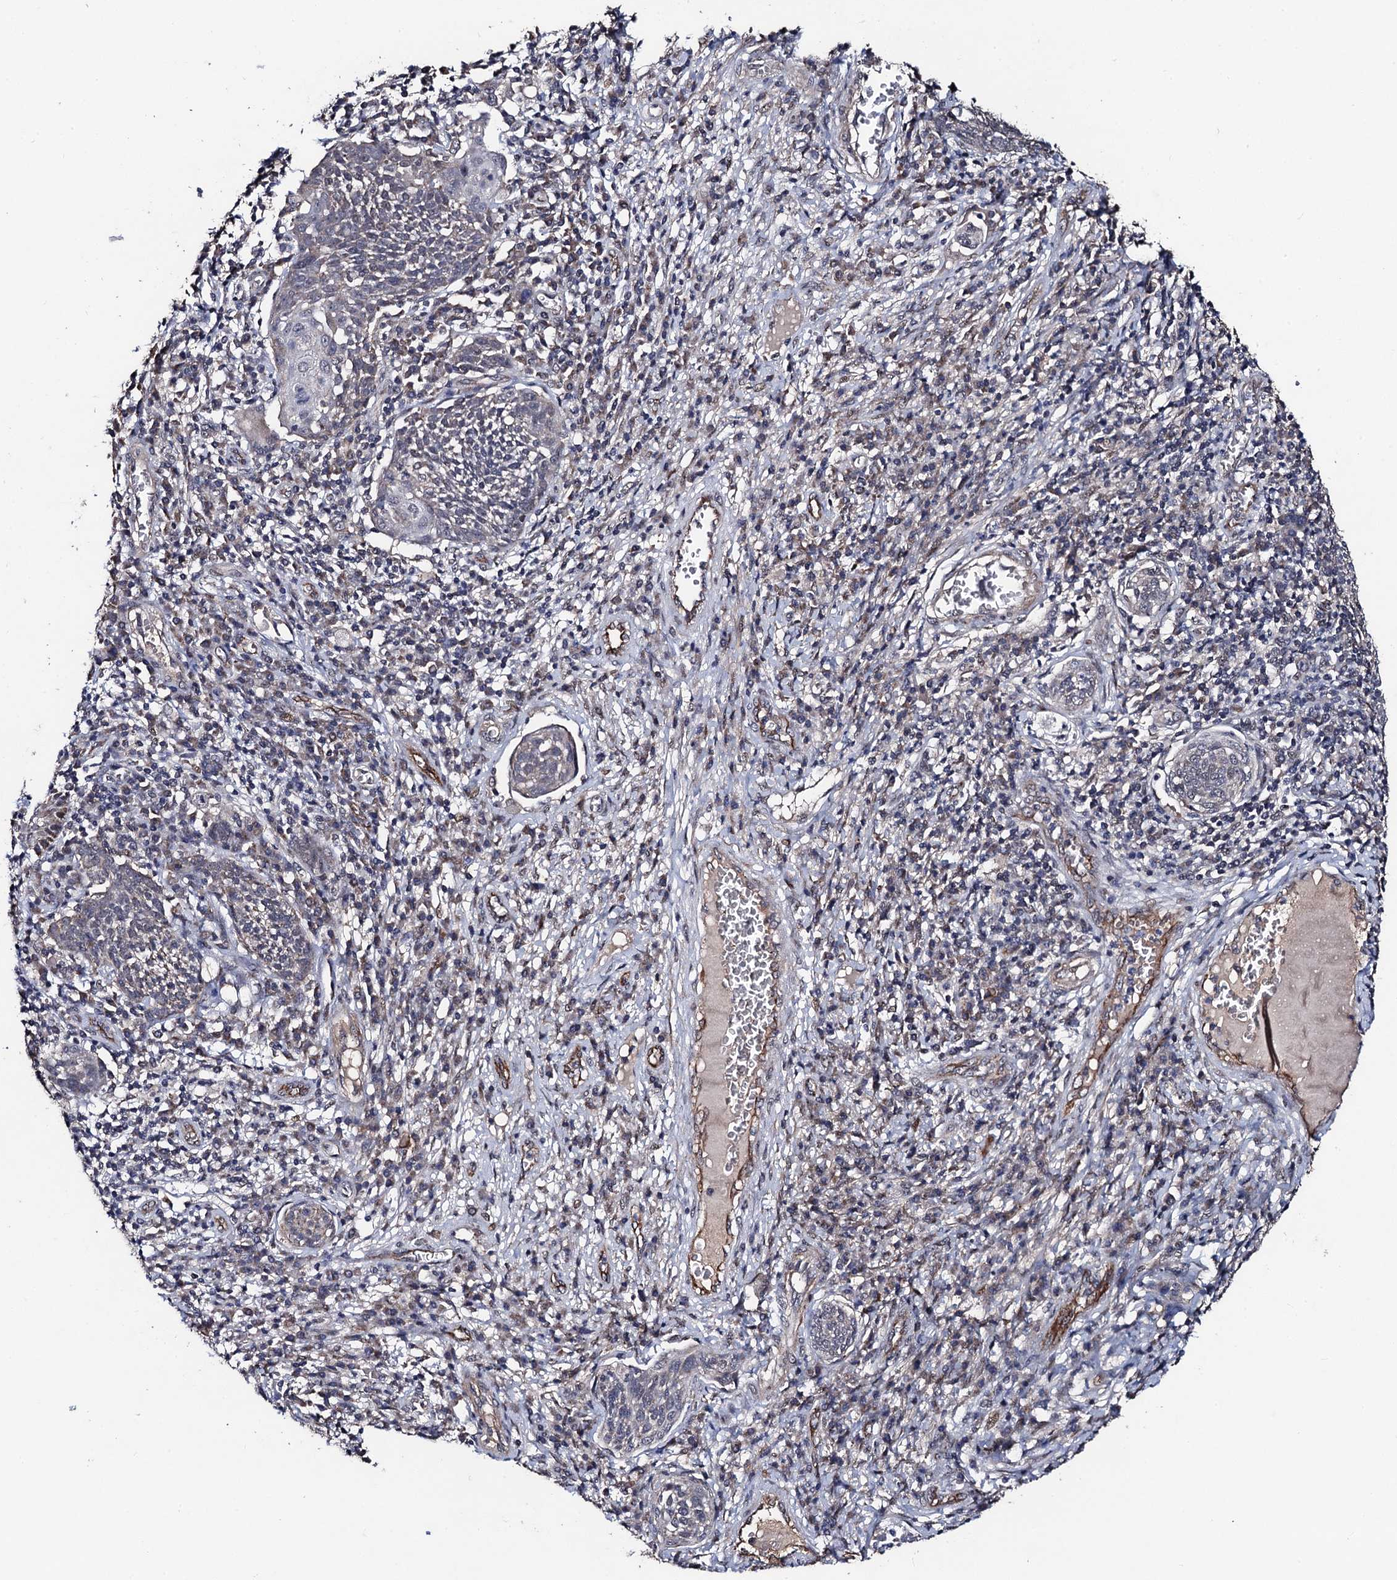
{"staining": {"intensity": "negative", "quantity": "none", "location": "none"}, "tissue": "cervical cancer", "cell_type": "Tumor cells", "image_type": "cancer", "snomed": [{"axis": "morphology", "description": "Squamous cell carcinoma, NOS"}, {"axis": "topography", "description": "Cervix"}], "caption": "Immunohistochemistry (IHC) histopathology image of human cervical cancer stained for a protein (brown), which displays no expression in tumor cells.", "gene": "PPTC7", "patient": {"sex": "female", "age": 34}}